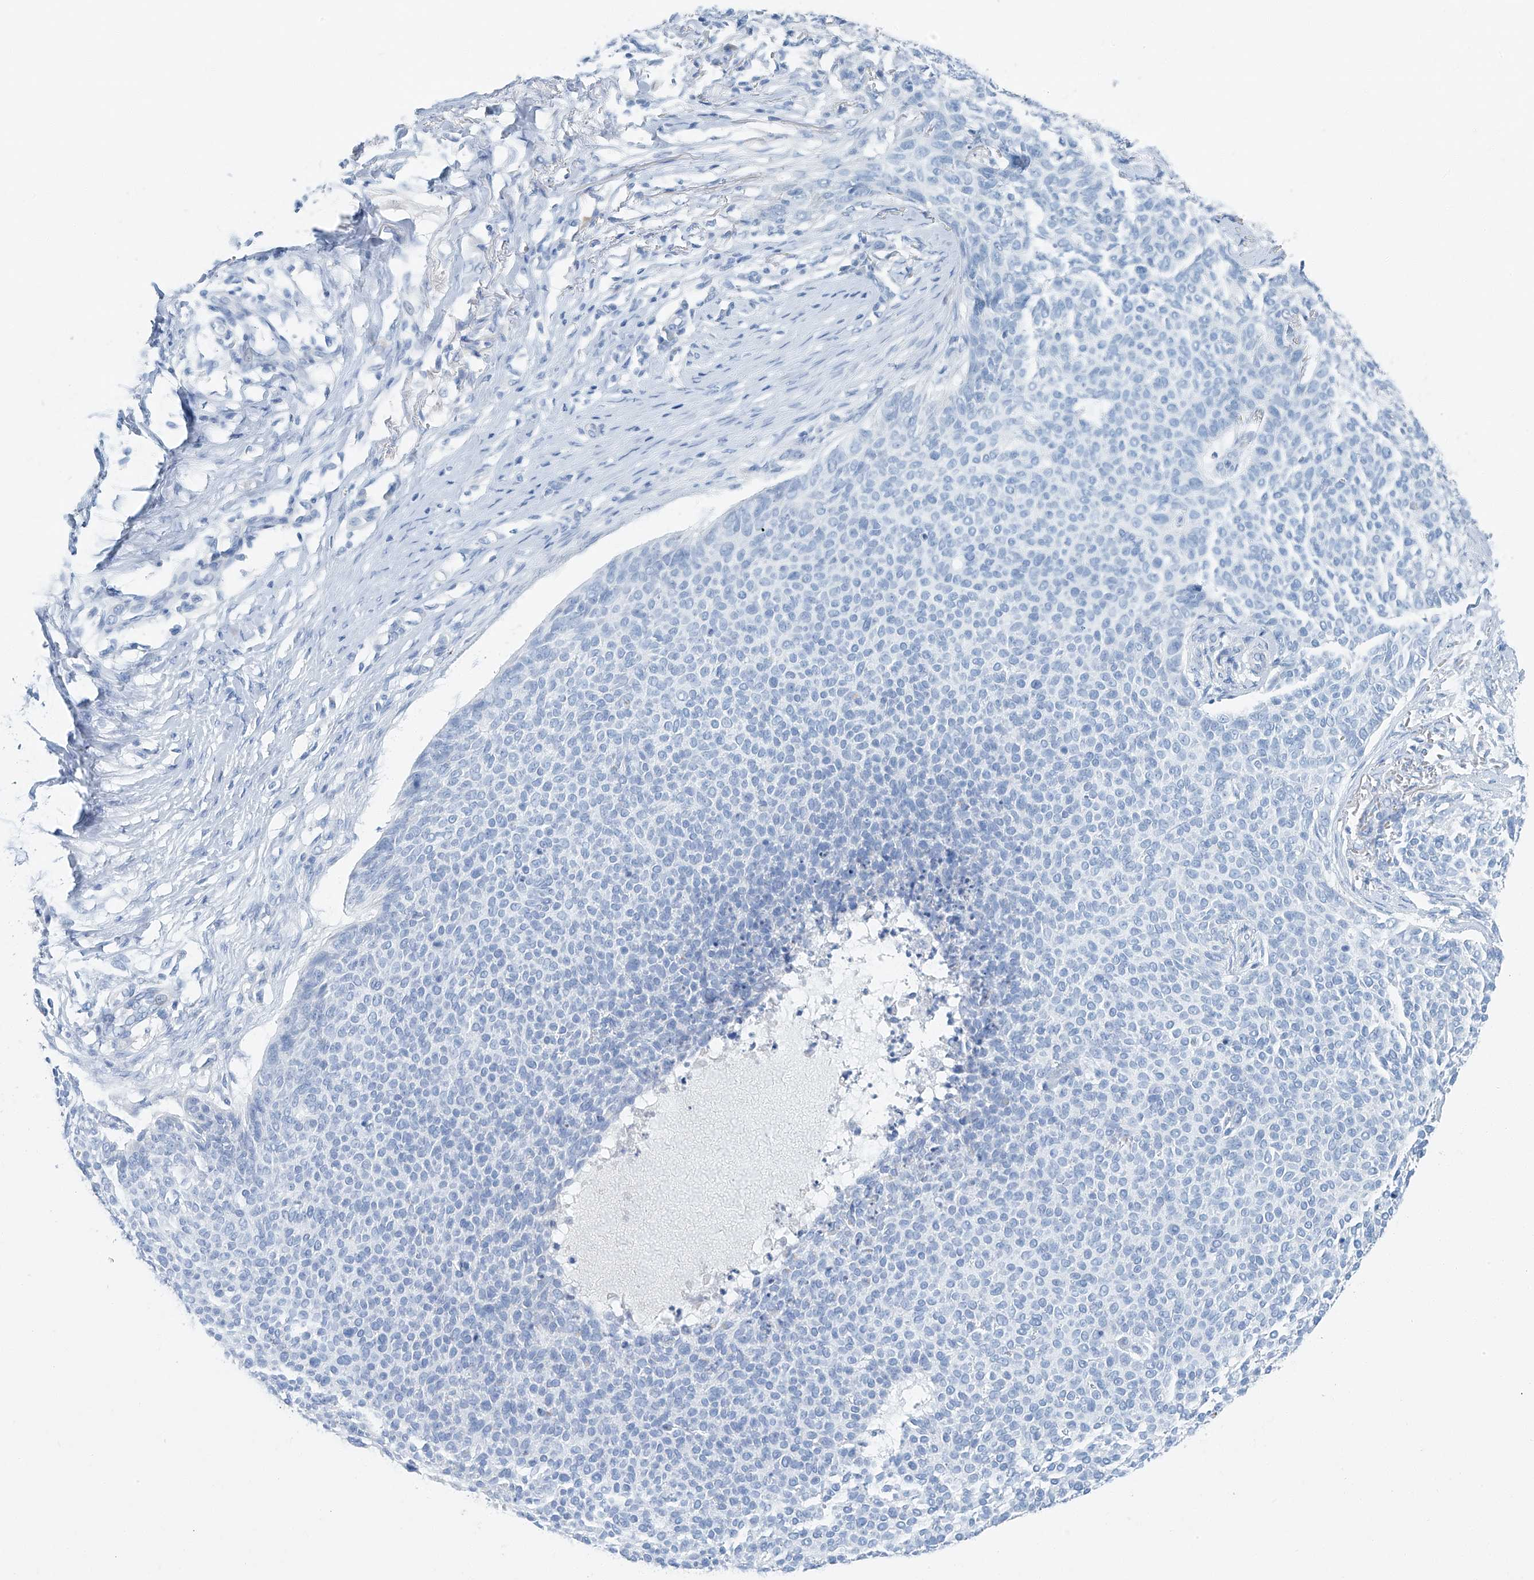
{"staining": {"intensity": "negative", "quantity": "none", "location": "none"}, "tissue": "skin cancer", "cell_type": "Tumor cells", "image_type": "cancer", "snomed": [{"axis": "morphology", "description": "Normal tissue, NOS"}, {"axis": "morphology", "description": "Basal cell carcinoma"}, {"axis": "topography", "description": "Skin"}], "caption": "Immunohistochemical staining of human basal cell carcinoma (skin) shows no significant expression in tumor cells.", "gene": "C1orf87", "patient": {"sex": "male", "age": 50}}